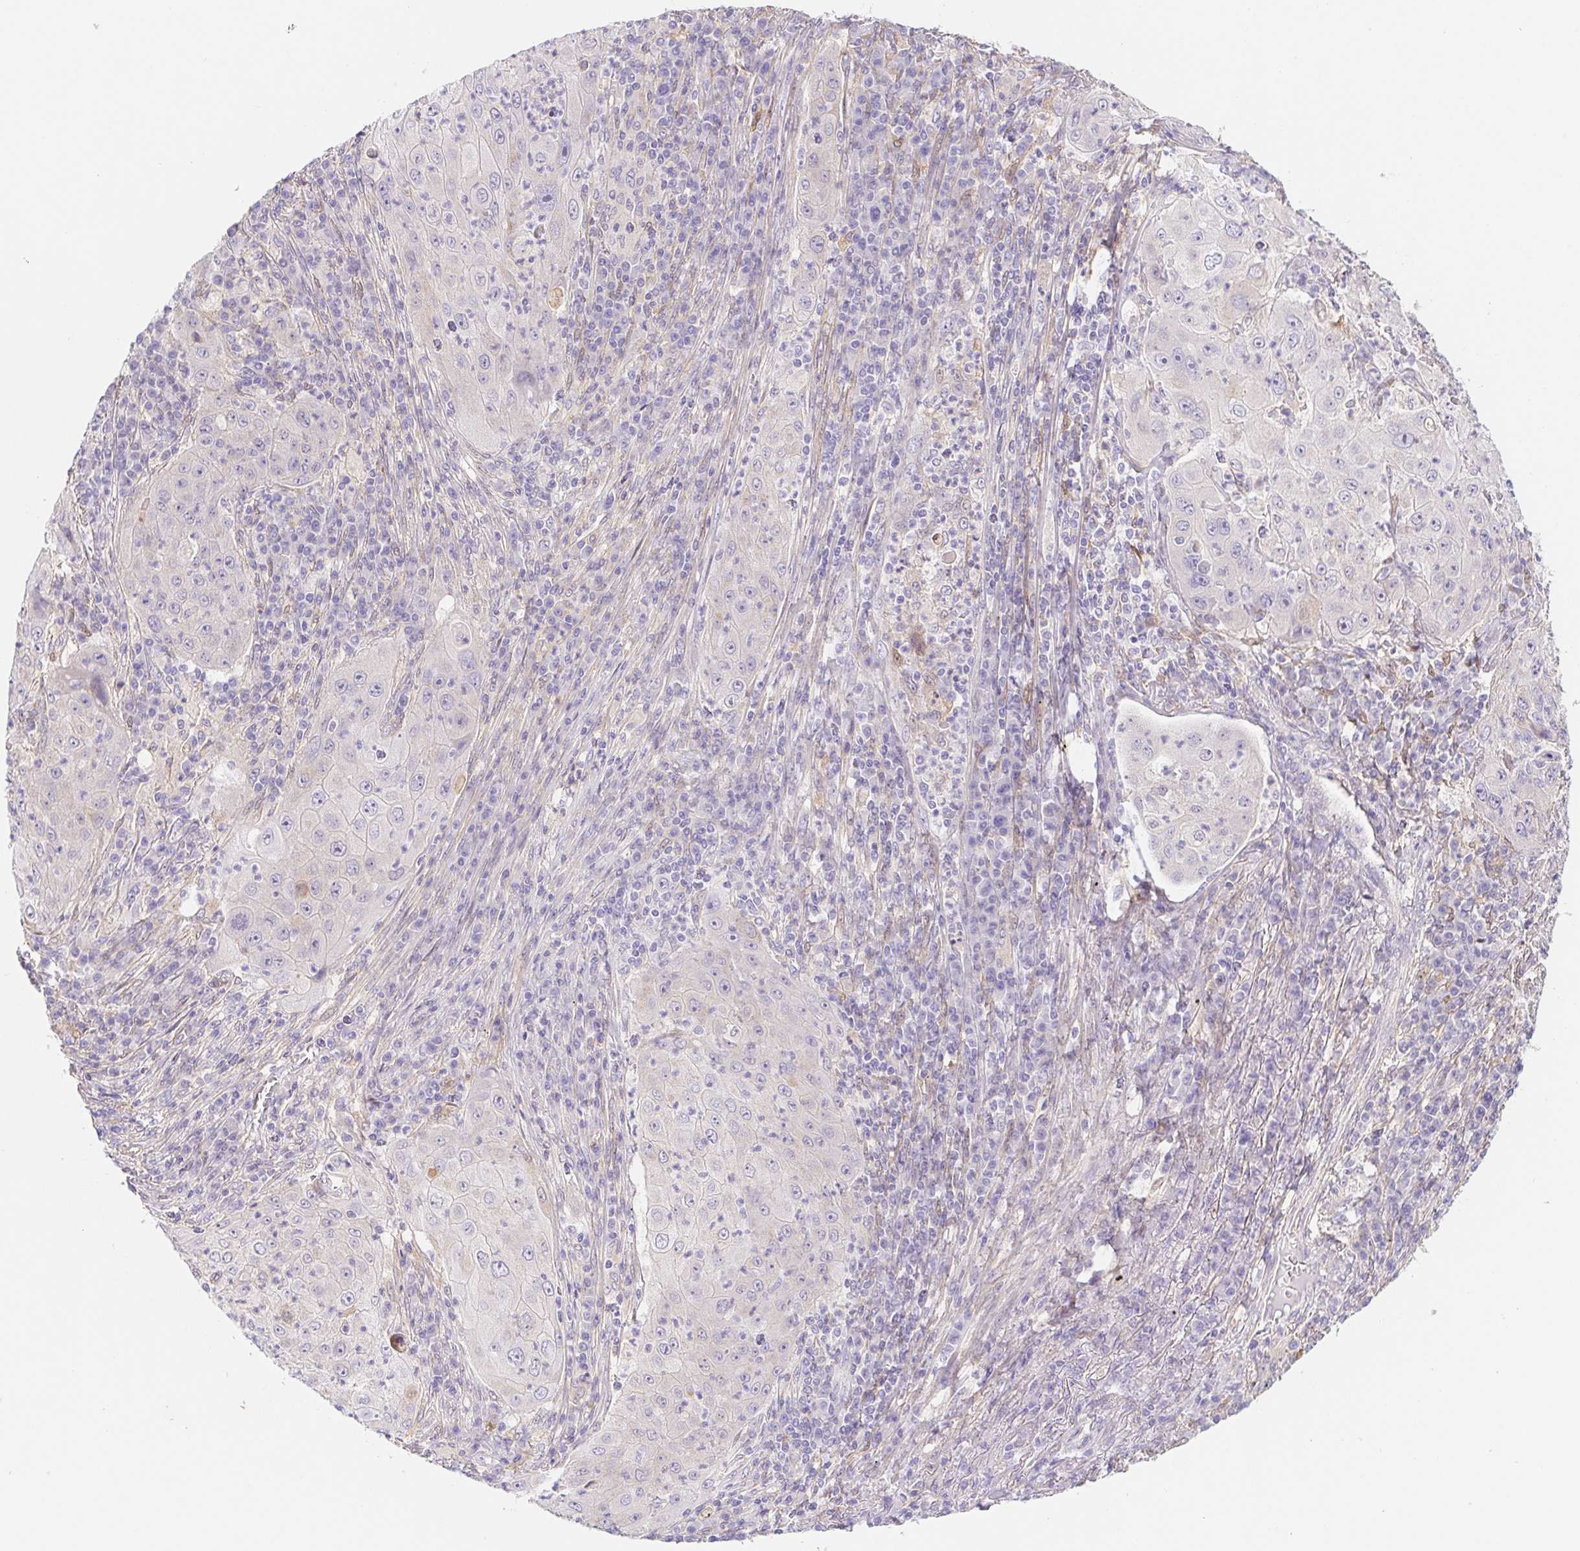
{"staining": {"intensity": "negative", "quantity": "none", "location": "none"}, "tissue": "lung cancer", "cell_type": "Tumor cells", "image_type": "cancer", "snomed": [{"axis": "morphology", "description": "Squamous cell carcinoma, NOS"}, {"axis": "topography", "description": "Lung"}], "caption": "High power microscopy micrograph of an immunohistochemistry histopathology image of lung cancer (squamous cell carcinoma), revealing no significant positivity in tumor cells. (Immunohistochemistry (ihc), brightfield microscopy, high magnification).", "gene": "DYNC2LI1", "patient": {"sex": "female", "age": 59}}